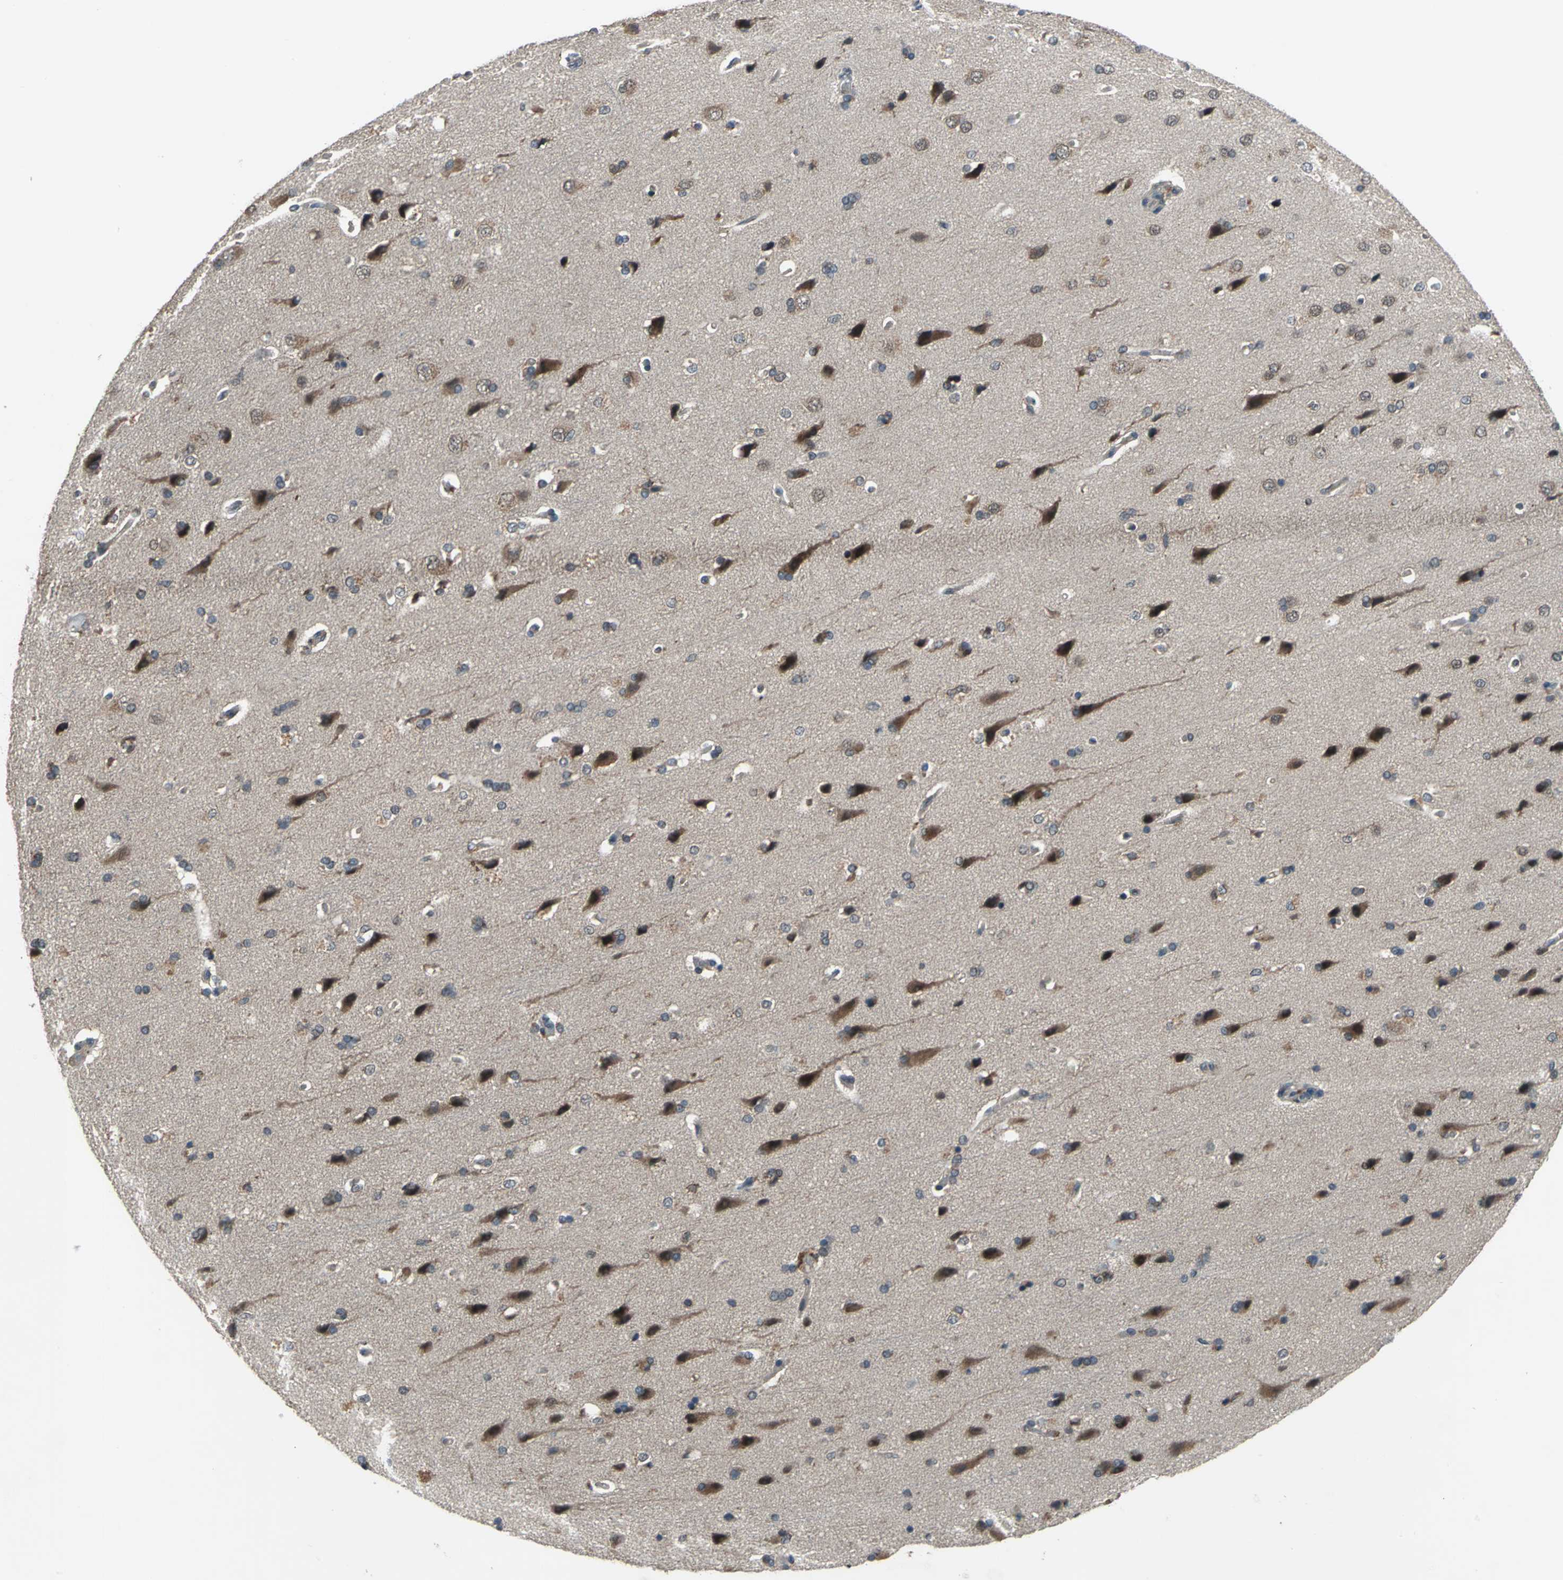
{"staining": {"intensity": "weak", "quantity": "25%-75%", "location": "cytoplasmic/membranous"}, "tissue": "cerebral cortex", "cell_type": "Endothelial cells", "image_type": "normal", "snomed": [{"axis": "morphology", "description": "Normal tissue, NOS"}, {"axis": "topography", "description": "Cerebral cortex"}], "caption": "IHC micrograph of unremarkable cerebral cortex stained for a protein (brown), which exhibits low levels of weak cytoplasmic/membranous positivity in about 25%-75% of endothelial cells.", "gene": "NFKBIE", "patient": {"sex": "male", "age": 62}}